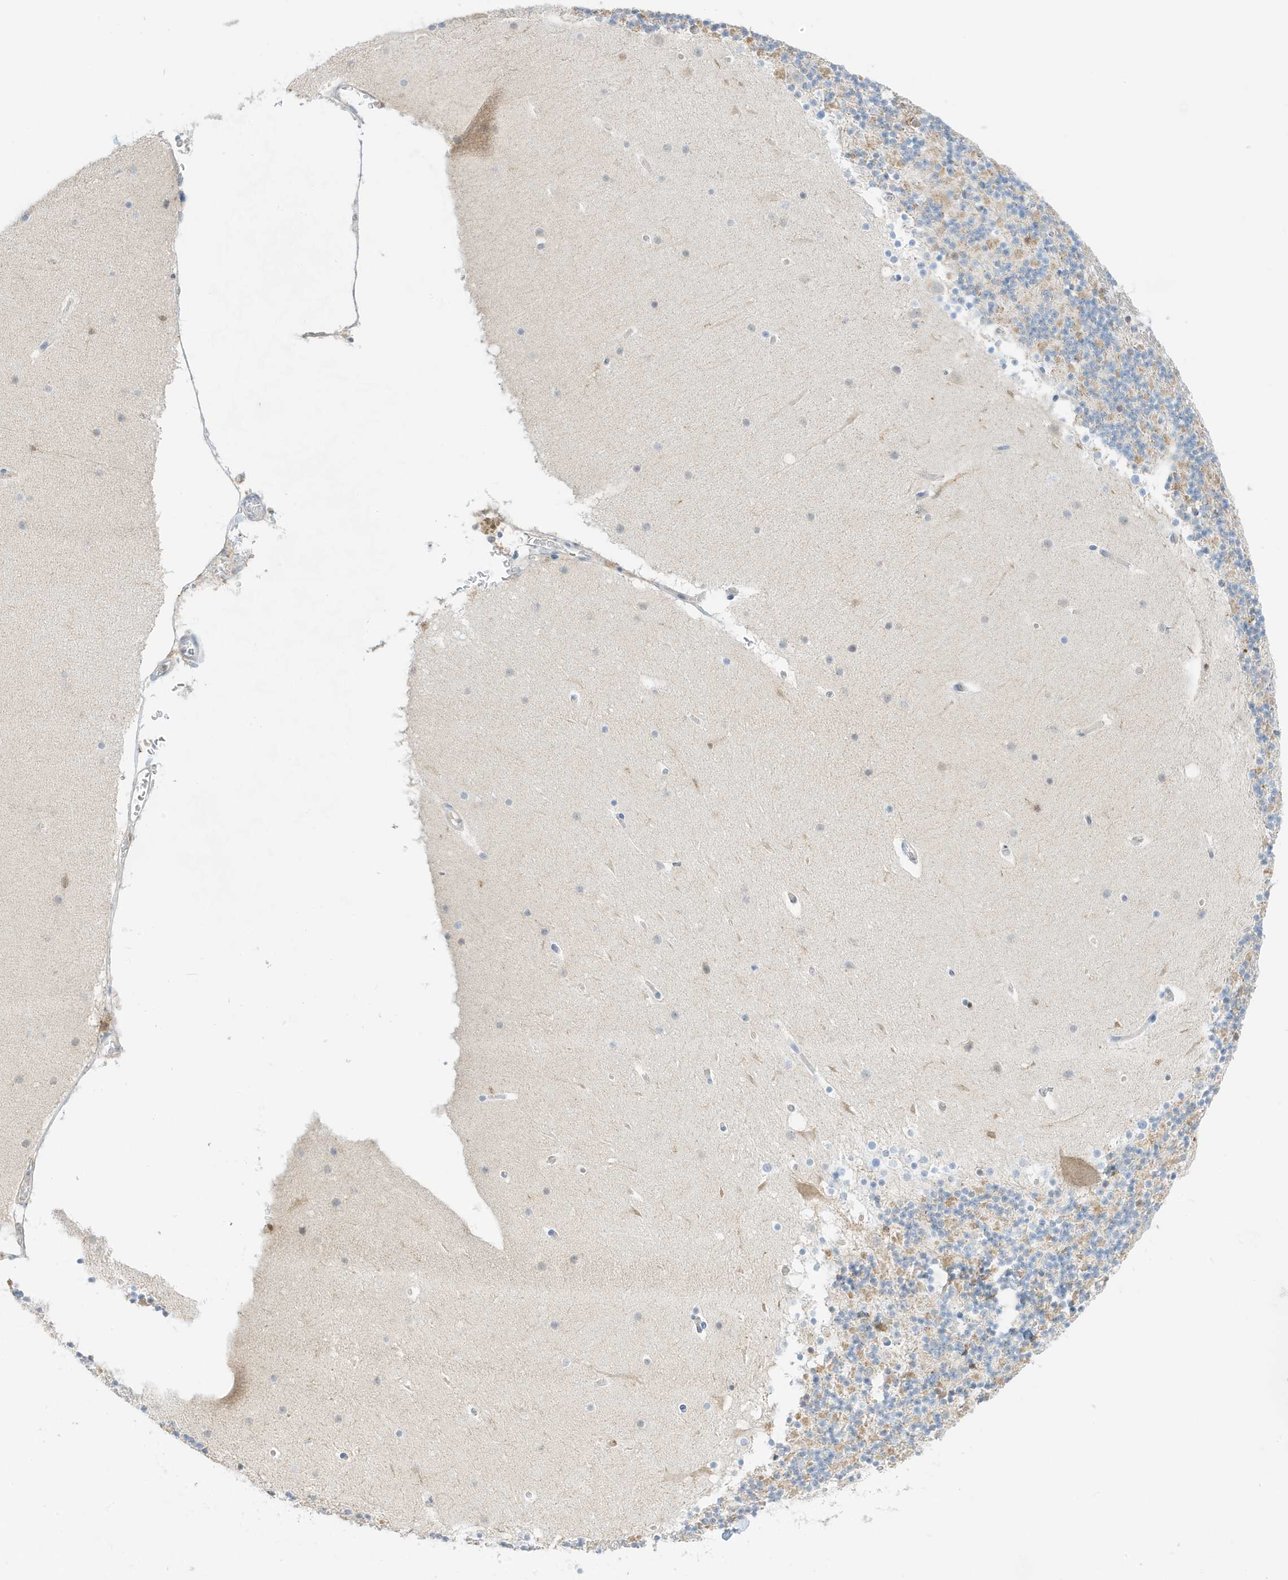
{"staining": {"intensity": "weak", "quantity": "<25%", "location": "cytoplasmic/membranous"}, "tissue": "cerebellum", "cell_type": "Cells in granular layer", "image_type": "normal", "snomed": [{"axis": "morphology", "description": "Normal tissue, NOS"}, {"axis": "topography", "description": "Cerebellum"}], "caption": "This image is of unremarkable cerebellum stained with immunohistochemistry to label a protein in brown with the nuclei are counter-stained blue. There is no expression in cells in granular layer.", "gene": "GCA", "patient": {"sex": "male", "age": 57}}